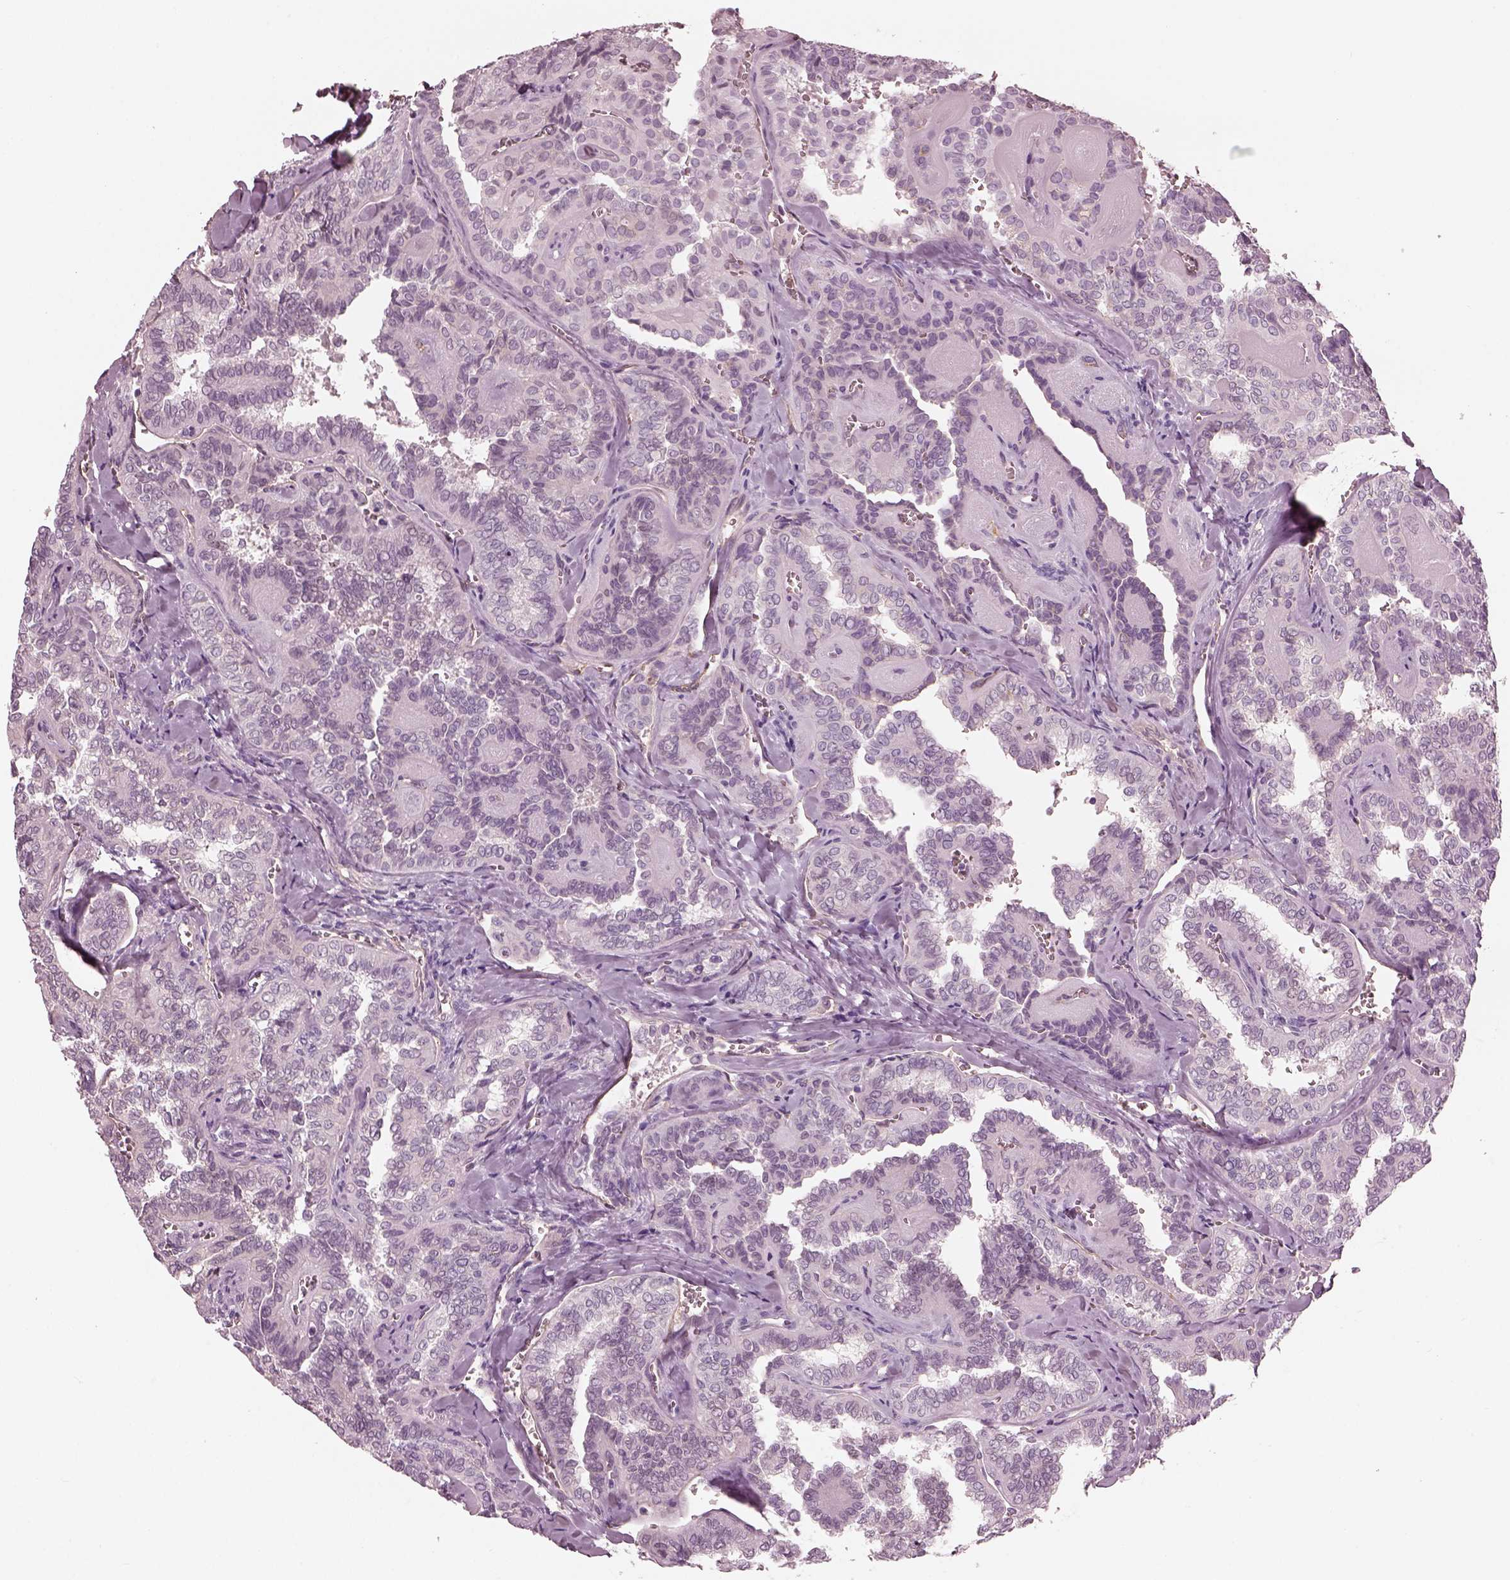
{"staining": {"intensity": "negative", "quantity": "none", "location": "none"}, "tissue": "thyroid cancer", "cell_type": "Tumor cells", "image_type": "cancer", "snomed": [{"axis": "morphology", "description": "Papillary adenocarcinoma, NOS"}, {"axis": "topography", "description": "Thyroid gland"}], "caption": "Papillary adenocarcinoma (thyroid) was stained to show a protein in brown. There is no significant expression in tumor cells. Nuclei are stained in blue.", "gene": "EIF4E1B", "patient": {"sex": "female", "age": 41}}